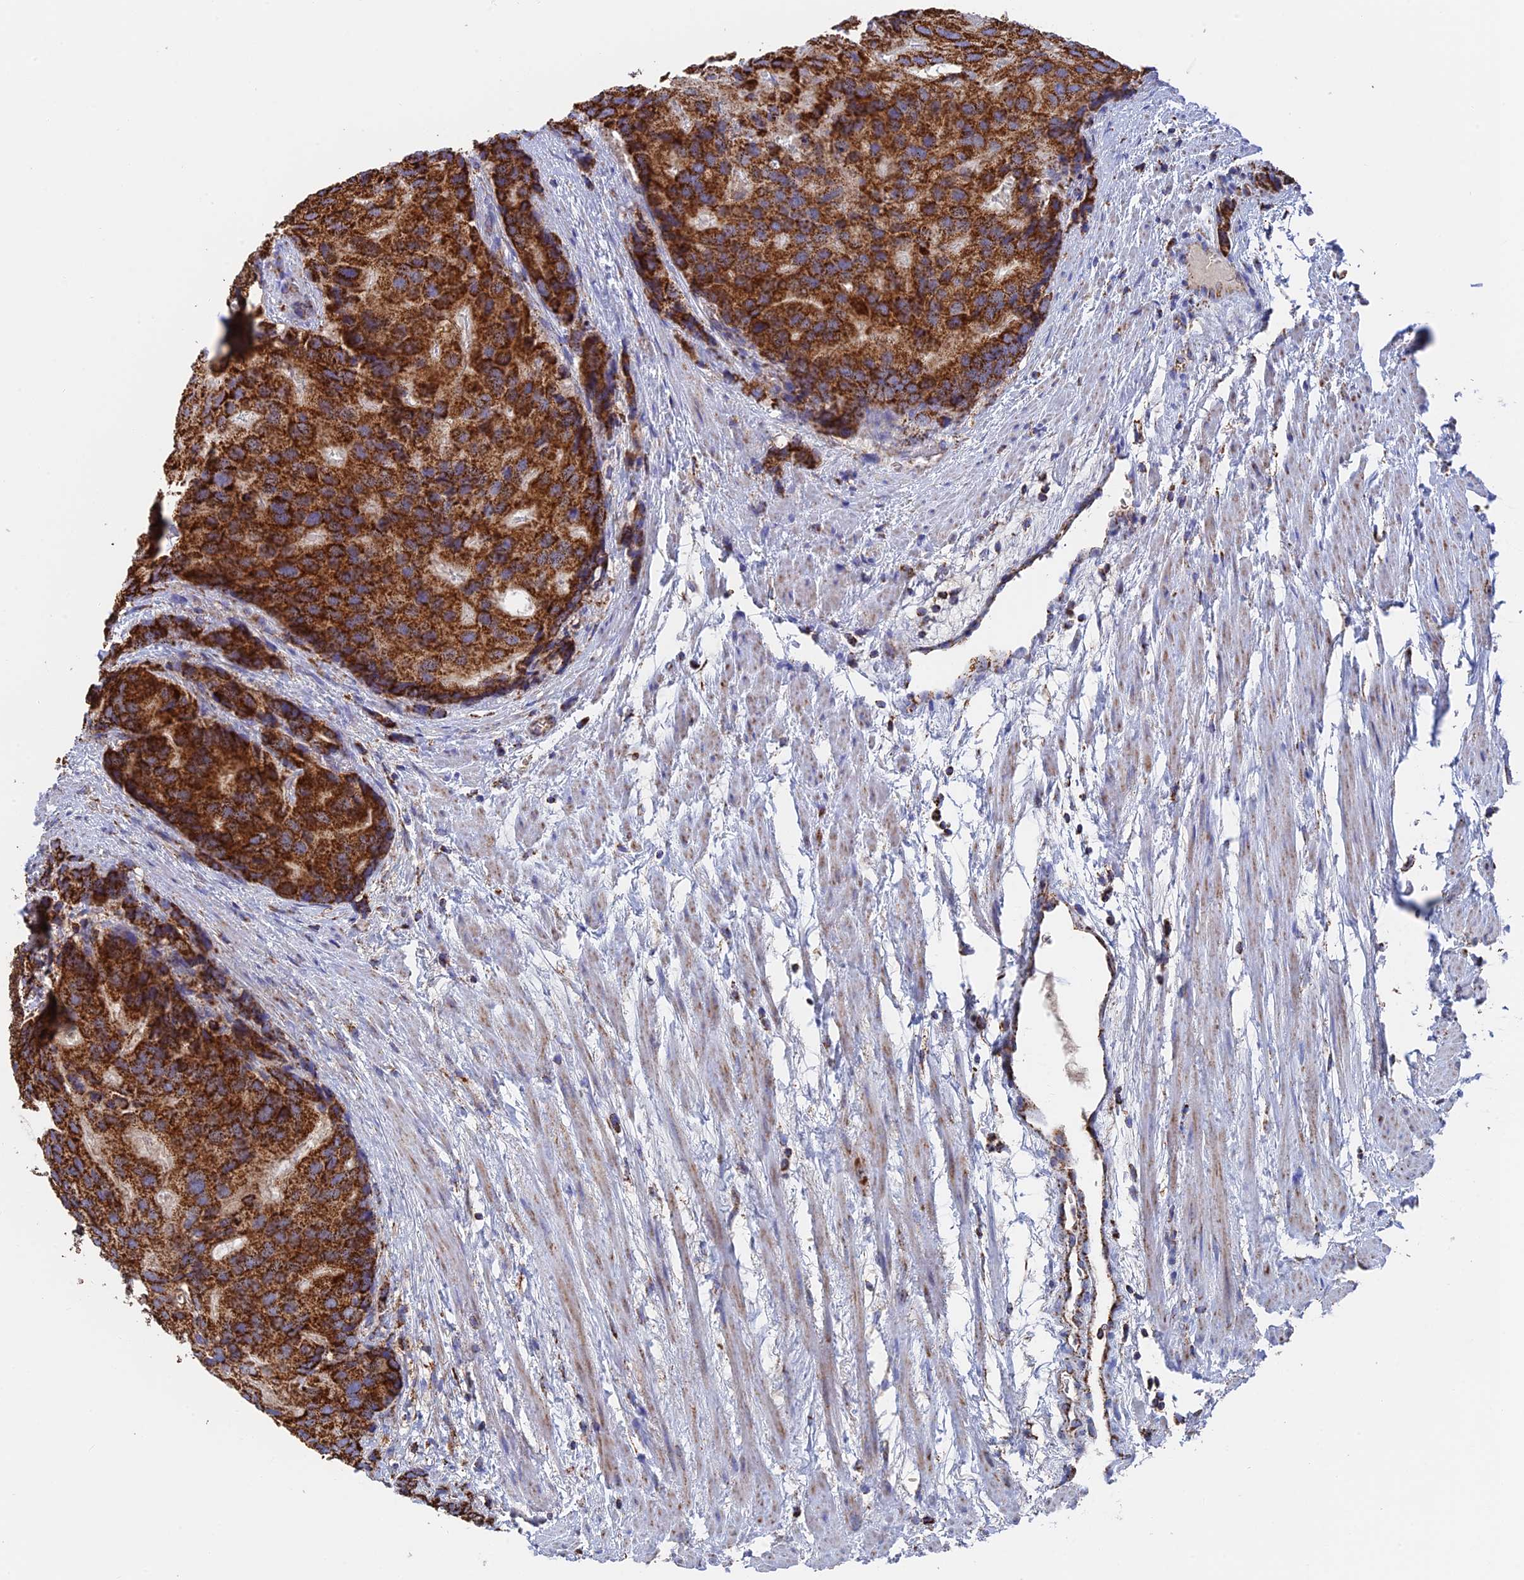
{"staining": {"intensity": "strong", "quantity": ">75%", "location": "cytoplasmic/membranous"}, "tissue": "prostate cancer", "cell_type": "Tumor cells", "image_type": "cancer", "snomed": [{"axis": "morphology", "description": "Adenocarcinoma, High grade"}, {"axis": "topography", "description": "Prostate"}], "caption": "Strong cytoplasmic/membranous expression for a protein is identified in about >75% of tumor cells of prostate cancer (high-grade adenocarcinoma) using immunohistochemistry.", "gene": "HAUS8", "patient": {"sex": "male", "age": 62}}